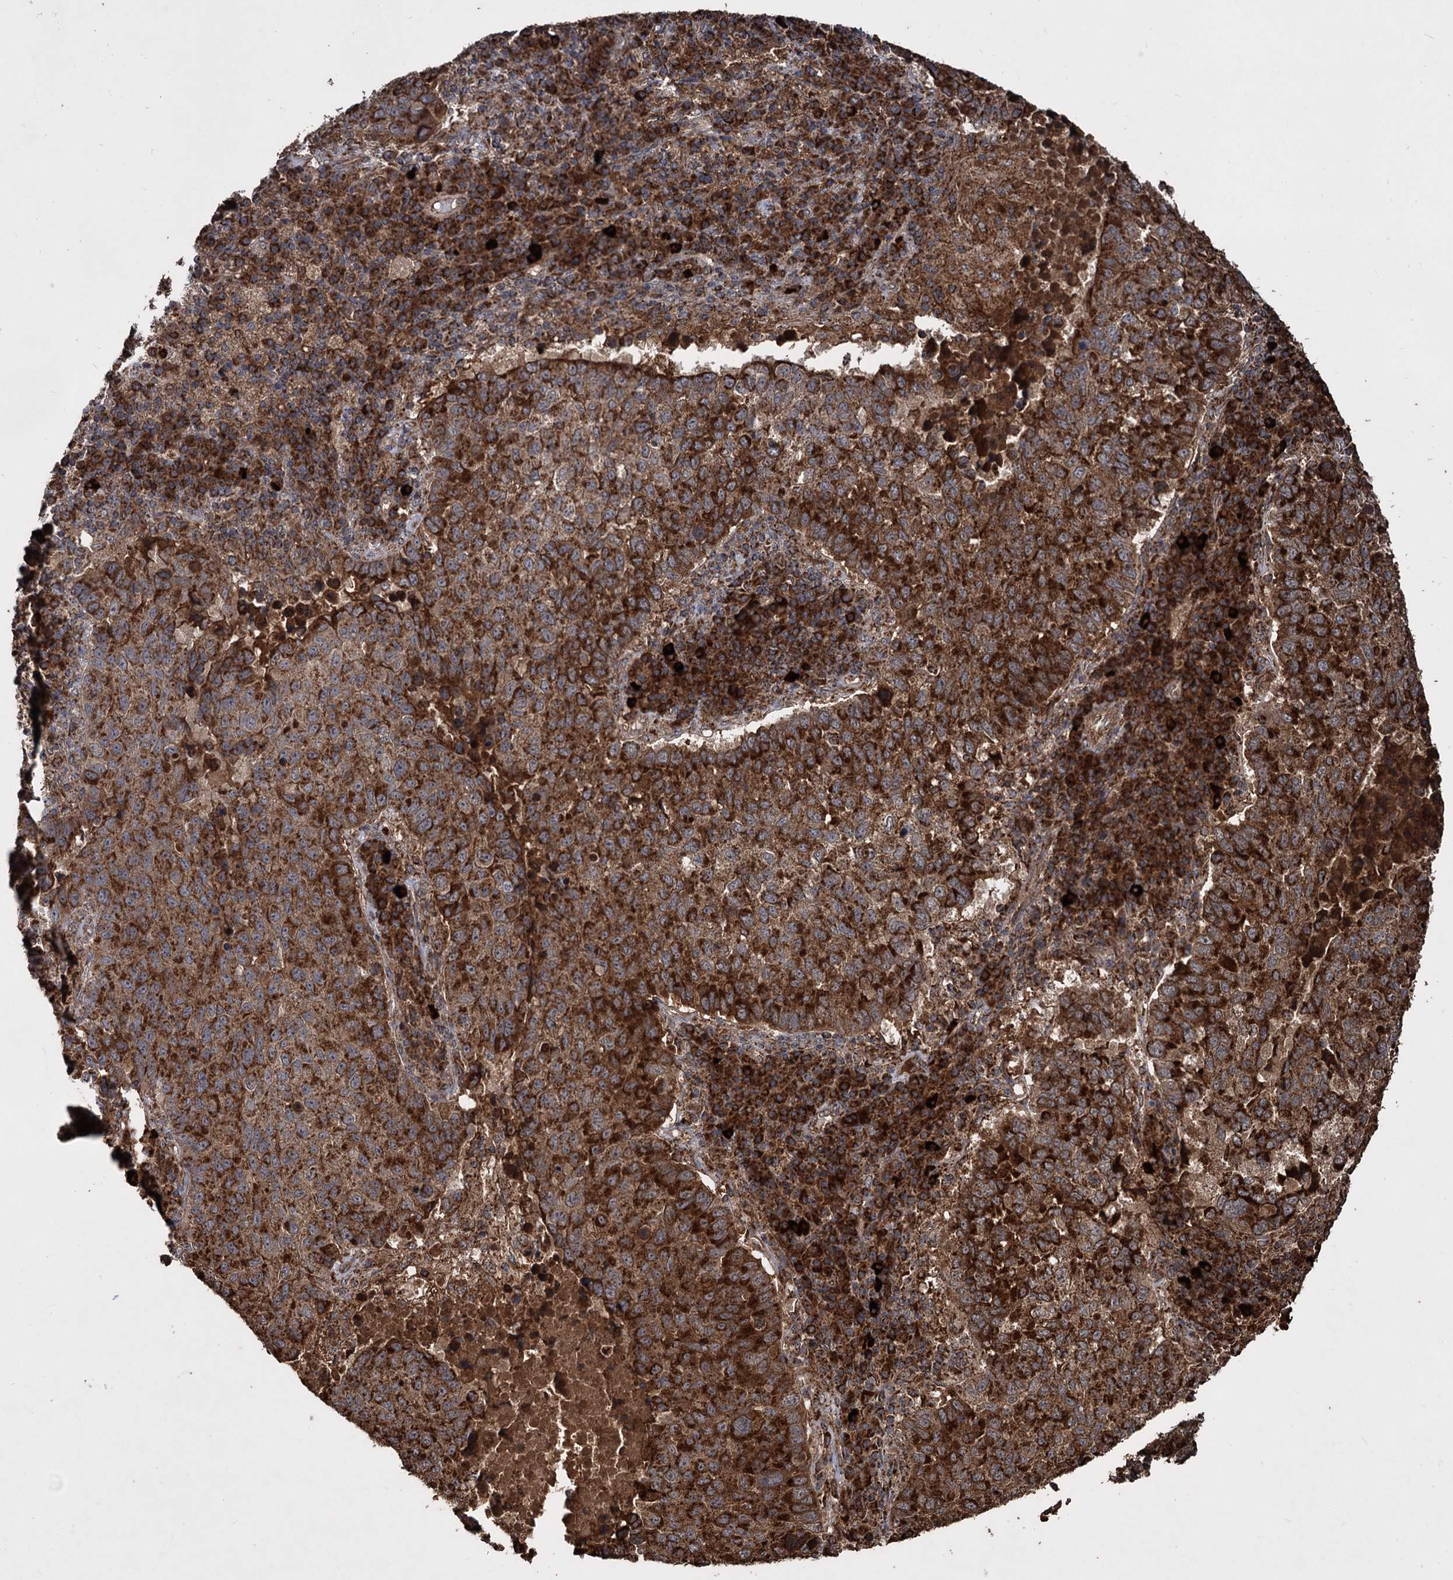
{"staining": {"intensity": "strong", "quantity": ">75%", "location": "cytoplasmic/membranous"}, "tissue": "lung cancer", "cell_type": "Tumor cells", "image_type": "cancer", "snomed": [{"axis": "morphology", "description": "Squamous cell carcinoma, NOS"}, {"axis": "topography", "description": "Lung"}], "caption": "Protein staining of squamous cell carcinoma (lung) tissue exhibits strong cytoplasmic/membranous expression in approximately >75% of tumor cells. (IHC, brightfield microscopy, high magnification).", "gene": "IPO4", "patient": {"sex": "male", "age": 73}}